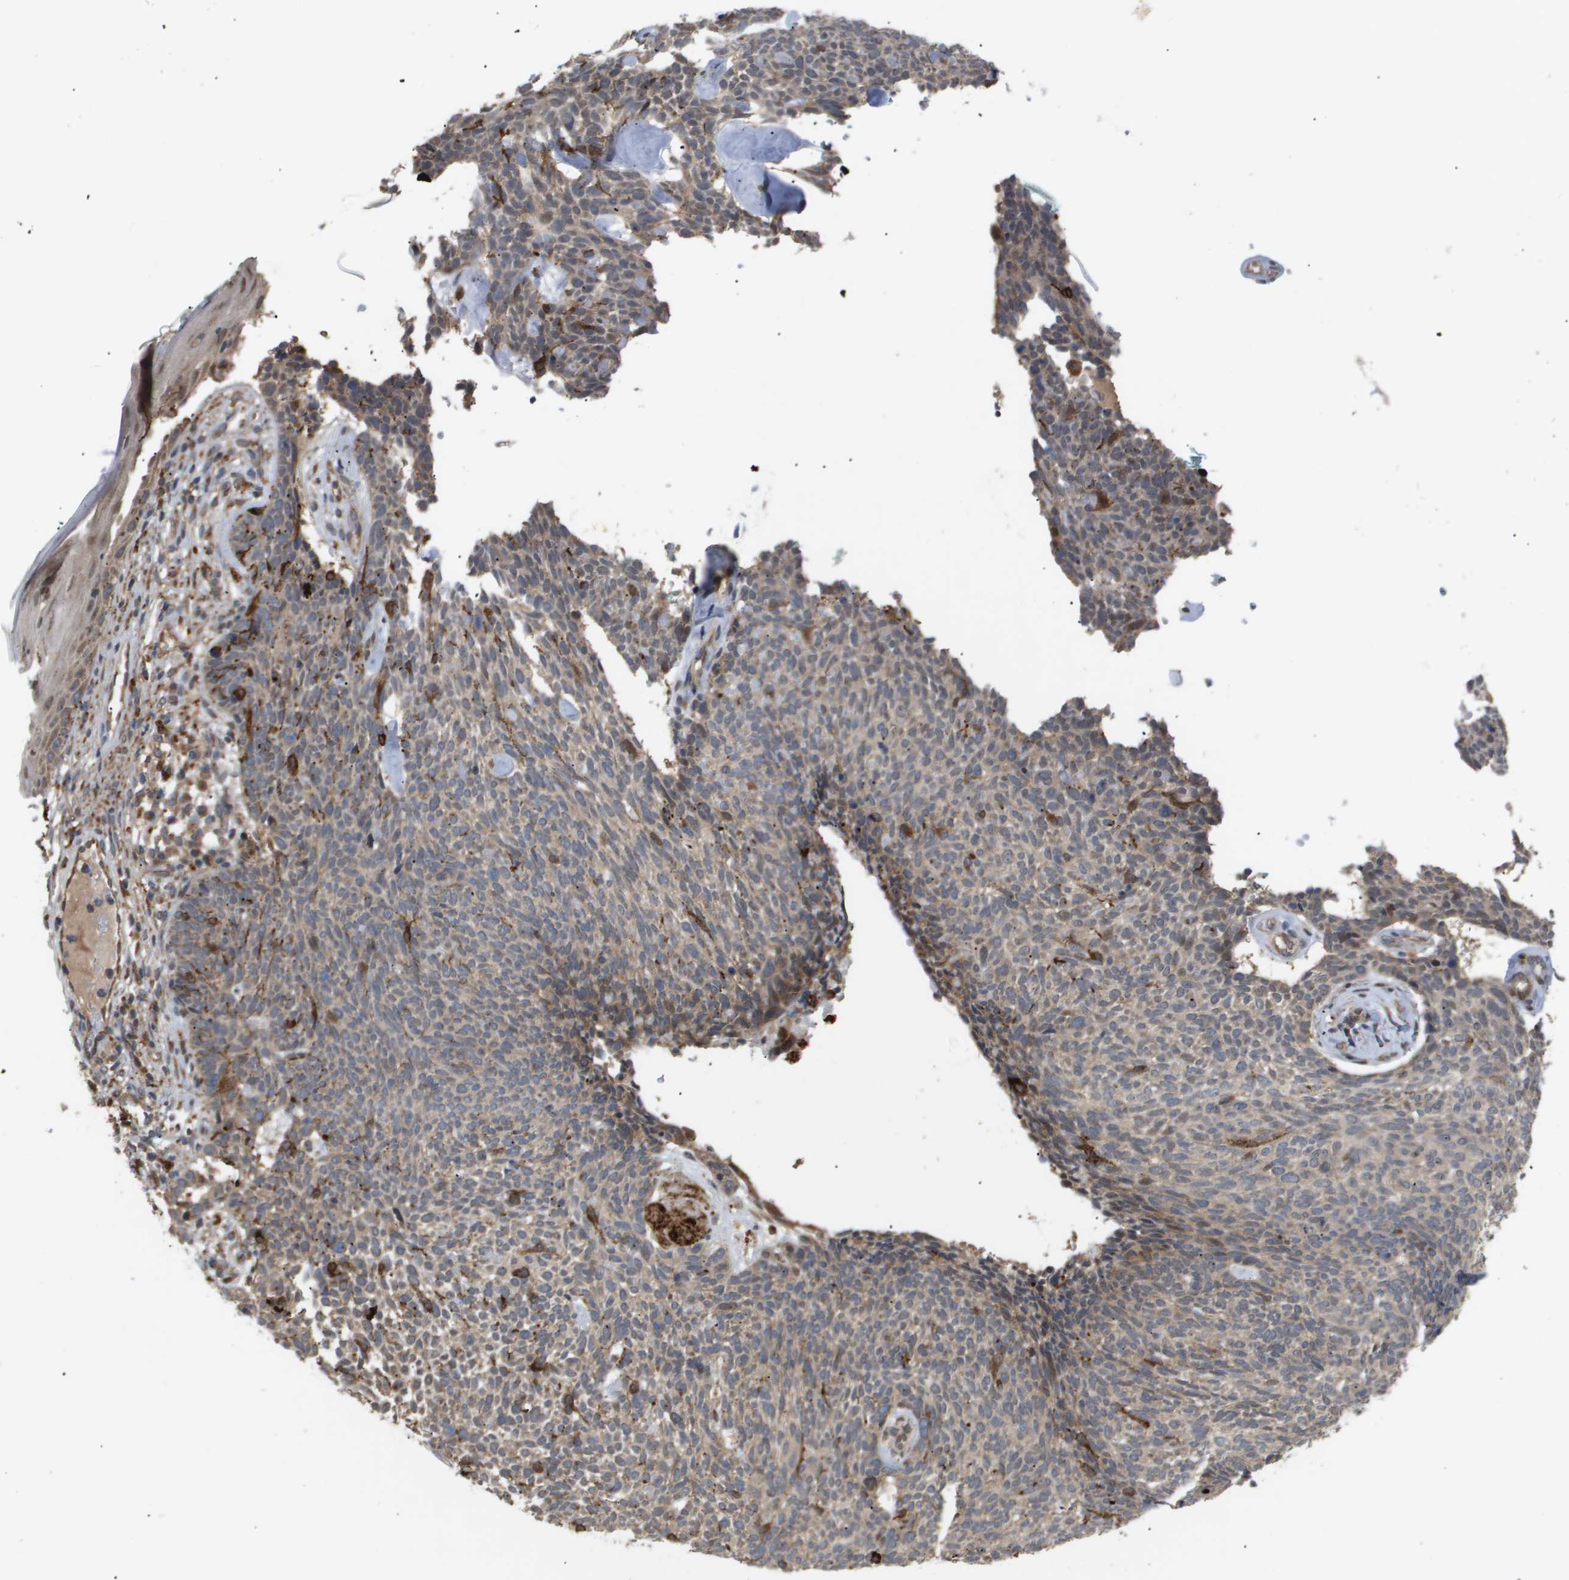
{"staining": {"intensity": "weak", "quantity": "25%-75%", "location": "cytoplasmic/membranous"}, "tissue": "skin cancer", "cell_type": "Tumor cells", "image_type": "cancer", "snomed": [{"axis": "morphology", "description": "Basal cell carcinoma"}, {"axis": "topography", "description": "Skin"}], "caption": "Weak cytoplasmic/membranous expression for a protein is seen in approximately 25%-75% of tumor cells of skin basal cell carcinoma using immunohistochemistry.", "gene": "PDGFB", "patient": {"sex": "female", "age": 84}}